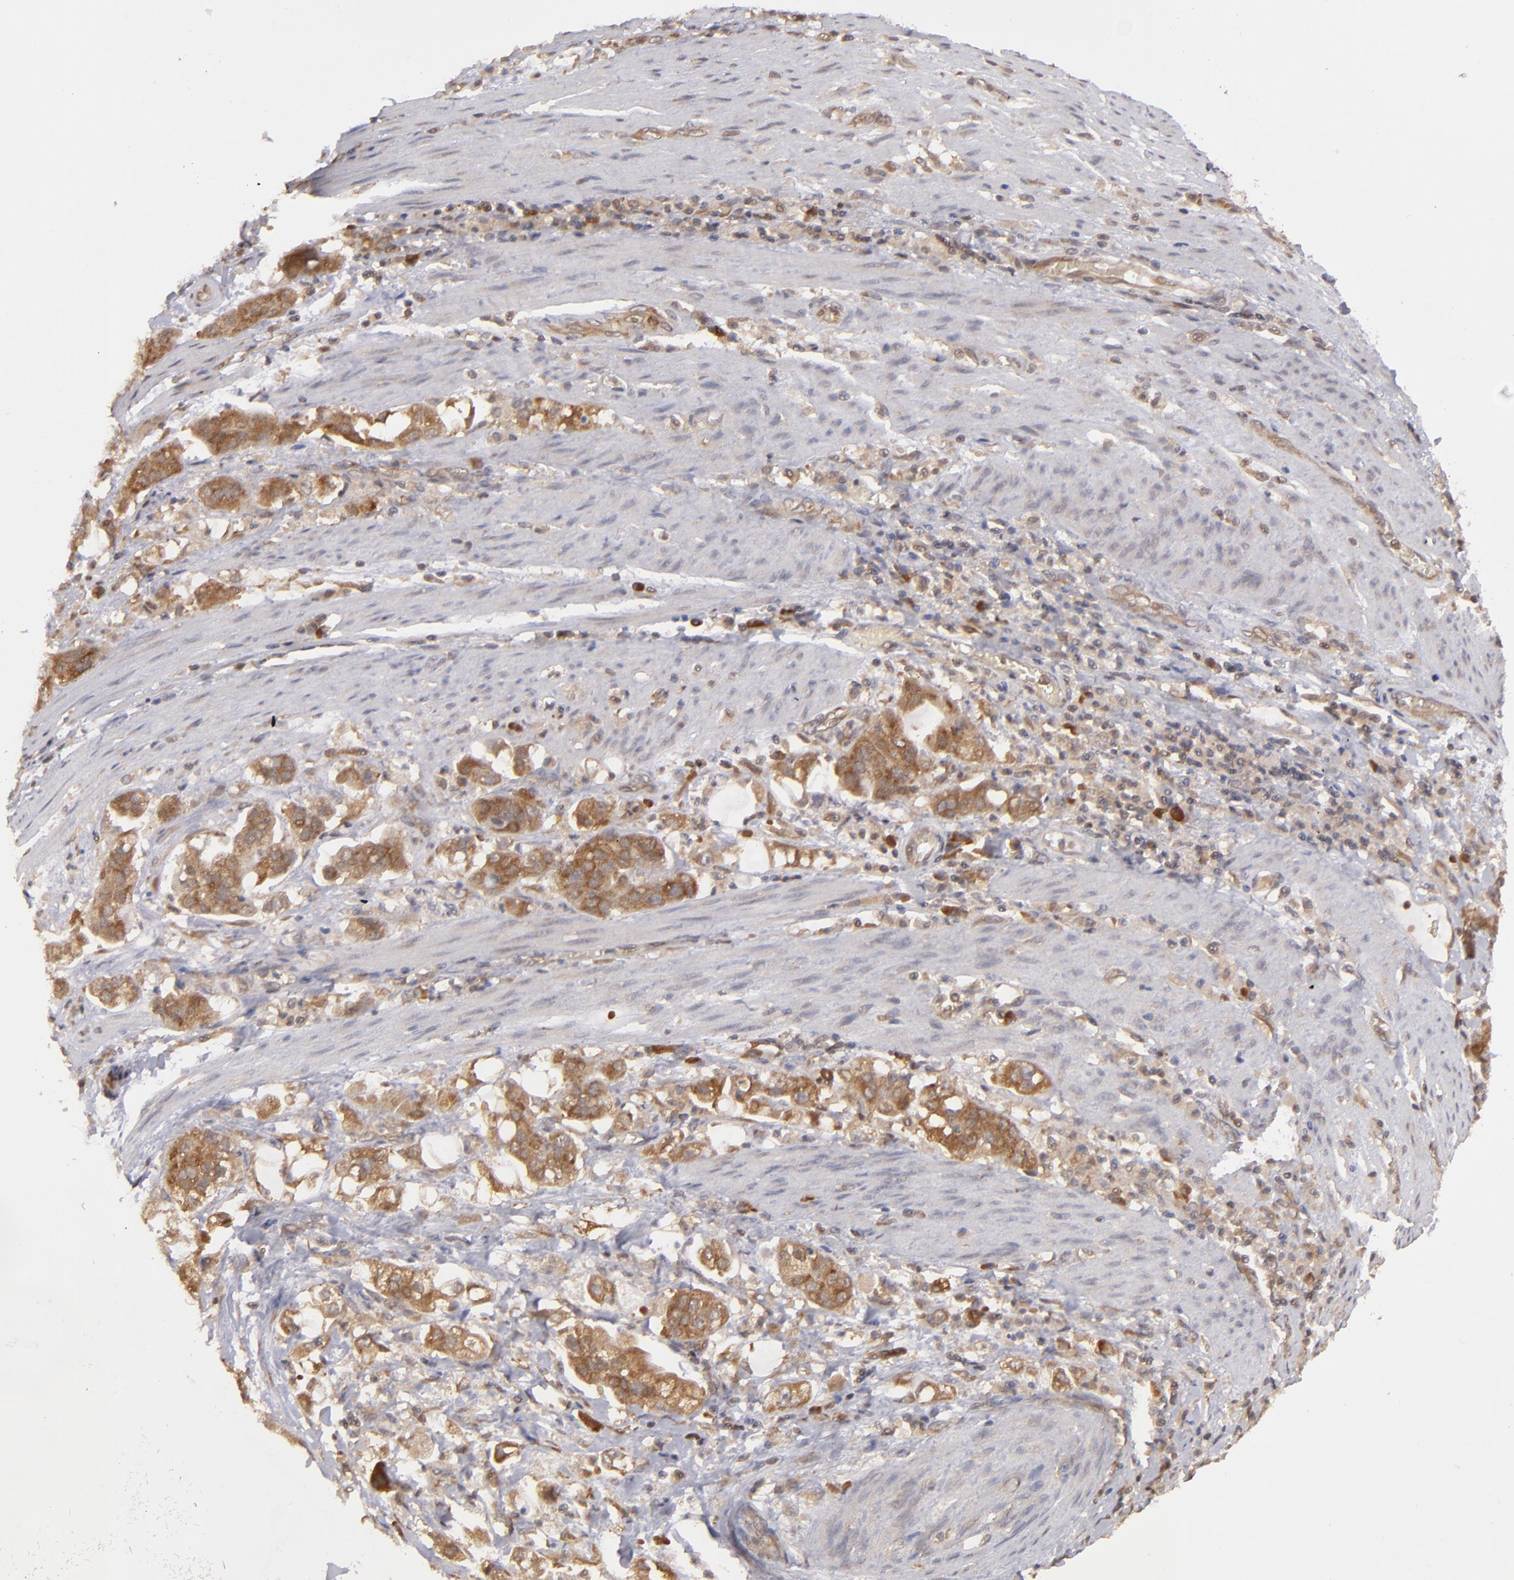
{"staining": {"intensity": "moderate", "quantity": ">75%", "location": "cytoplasmic/membranous"}, "tissue": "stomach cancer", "cell_type": "Tumor cells", "image_type": "cancer", "snomed": [{"axis": "morphology", "description": "Adenocarcinoma, NOS"}, {"axis": "topography", "description": "Stomach"}], "caption": "A brown stain highlights moderate cytoplasmic/membranous positivity of a protein in human stomach cancer tumor cells.", "gene": "MAPK3", "patient": {"sex": "male", "age": 62}}